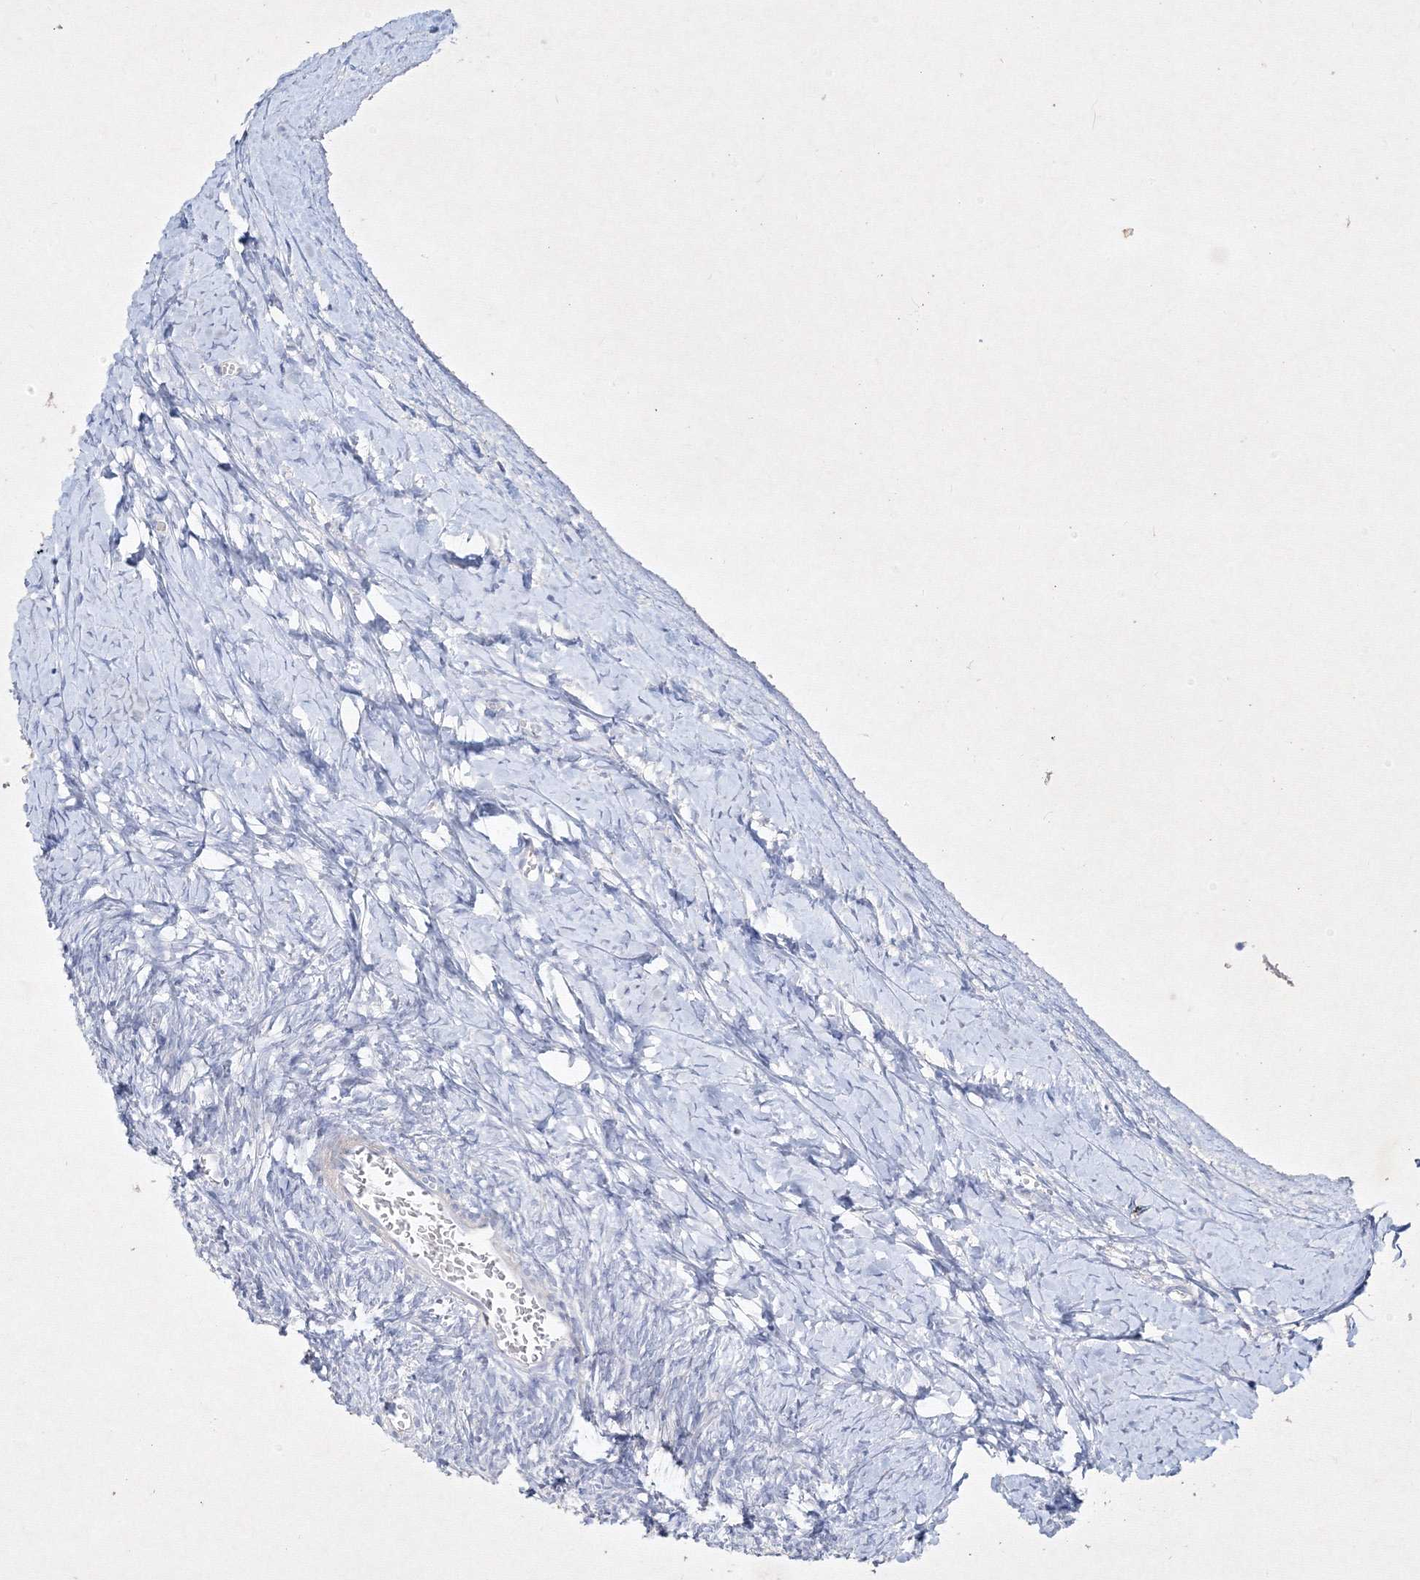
{"staining": {"intensity": "negative", "quantity": "none", "location": "none"}, "tissue": "ovary", "cell_type": "Ovarian stroma cells", "image_type": "normal", "snomed": [{"axis": "morphology", "description": "Normal tissue, NOS"}, {"axis": "morphology", "description": "Developmental malformation"}, {"axis": "topography", "description": "Ovary"}], "caption": "Immunohistochemistry (IHC) of normal ovary exhibits no positivity in ovarian stroma cells.", "gene": "CXXC4", "patient": {"sex": "female", "age": 39}}